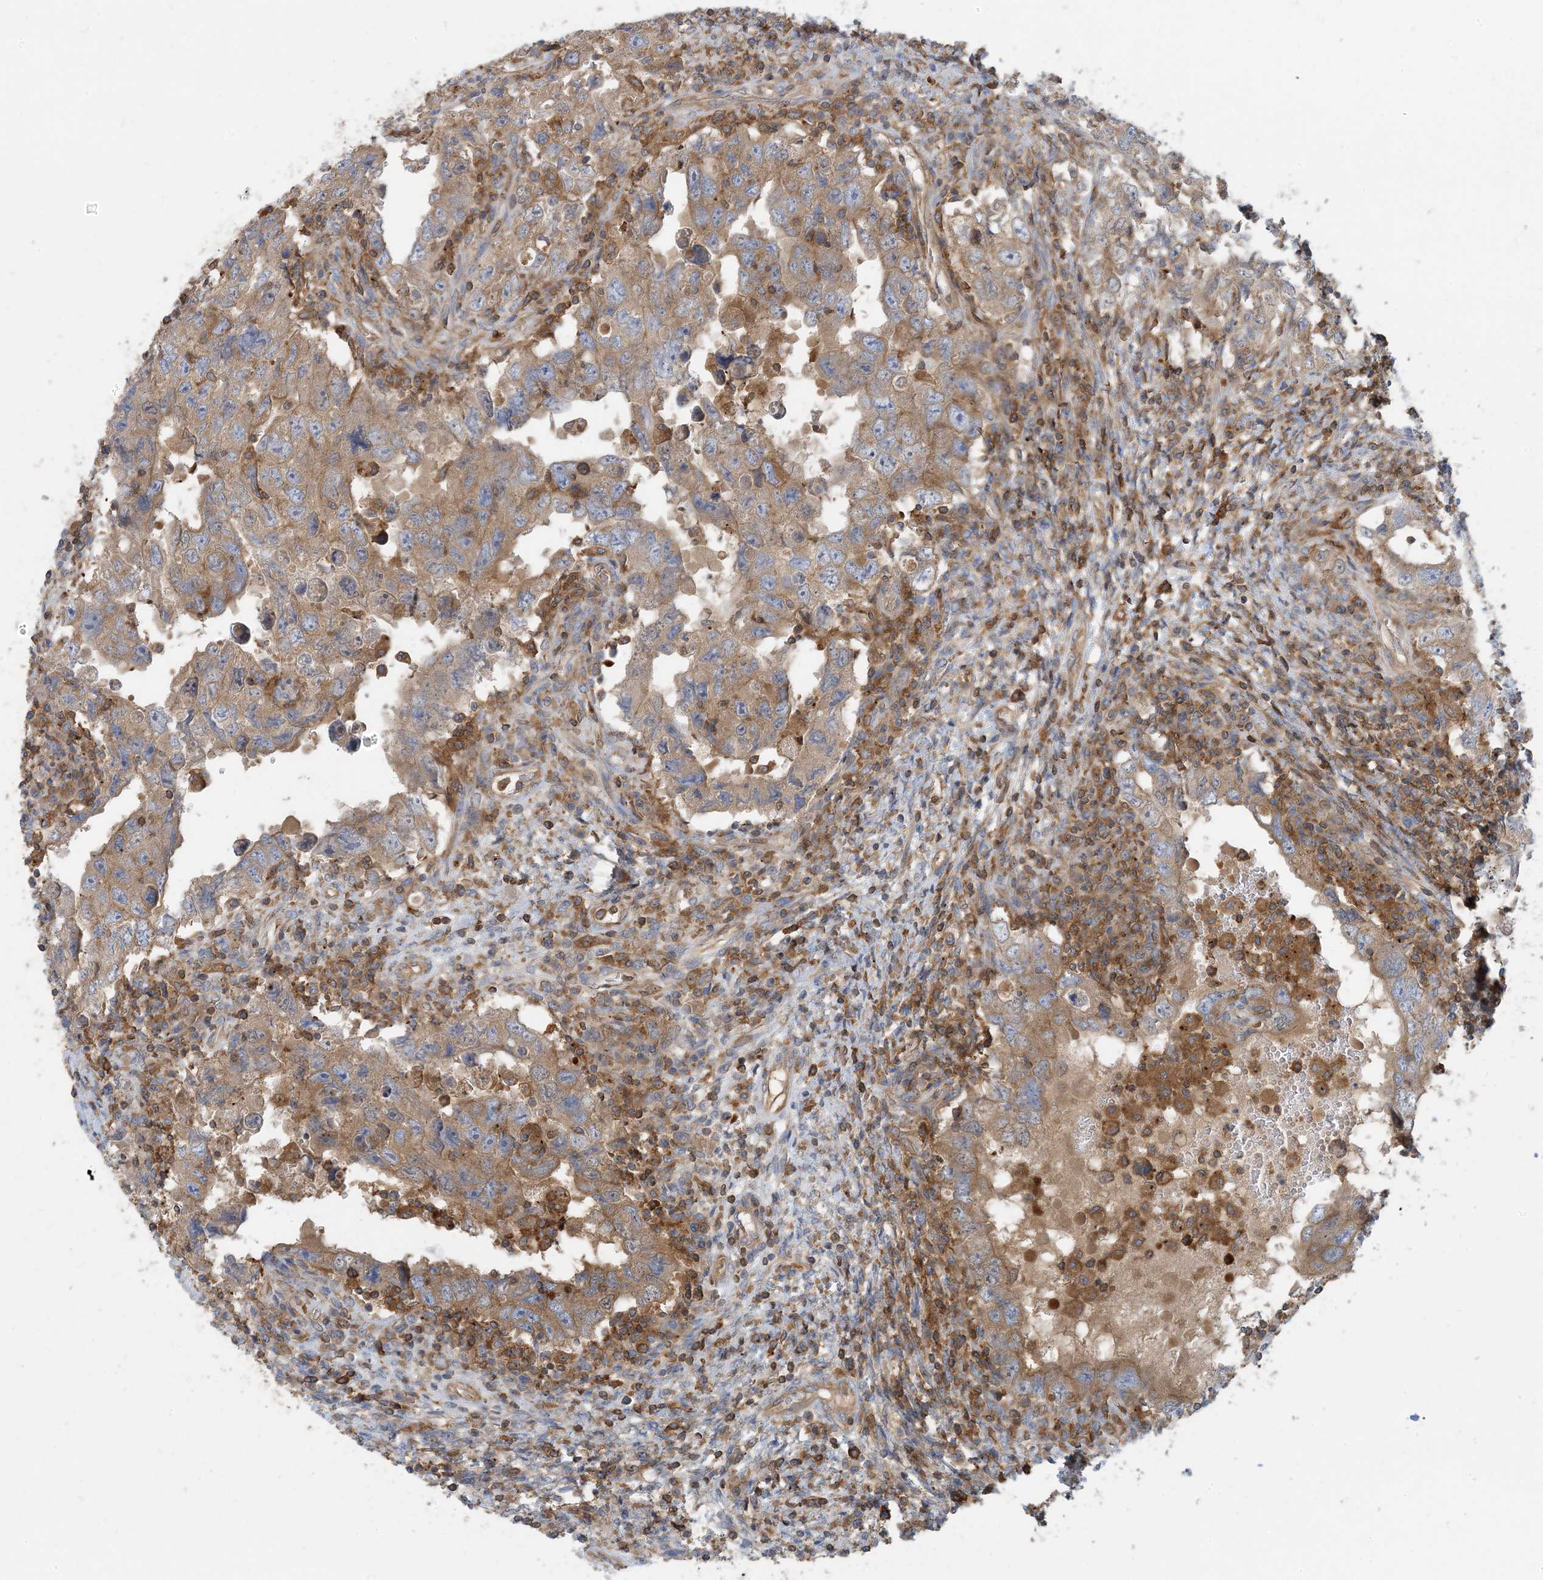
{"staining": {"intensity": "moderate", "quantity": ">75%", "location": "cytoplasmic/membranous"}, "tissue": "testis cancer", "cell_type": "Tumor cells", "image_type": "cancer", "snomed": [{"axis": "morphology", "description": "Carcinoma, Embryonal, NOS"}, {"axis": "topography", "description": "Testis"}], "caption": "A medium amount of moderate cytoplasmic/membranous positivity is appreciated in about >75% of tumor cells in testis cancer (embryonal carcinoma) tissue.", "gene": "SFMBT2", "patient": {"sex": "male", "age": 26}}